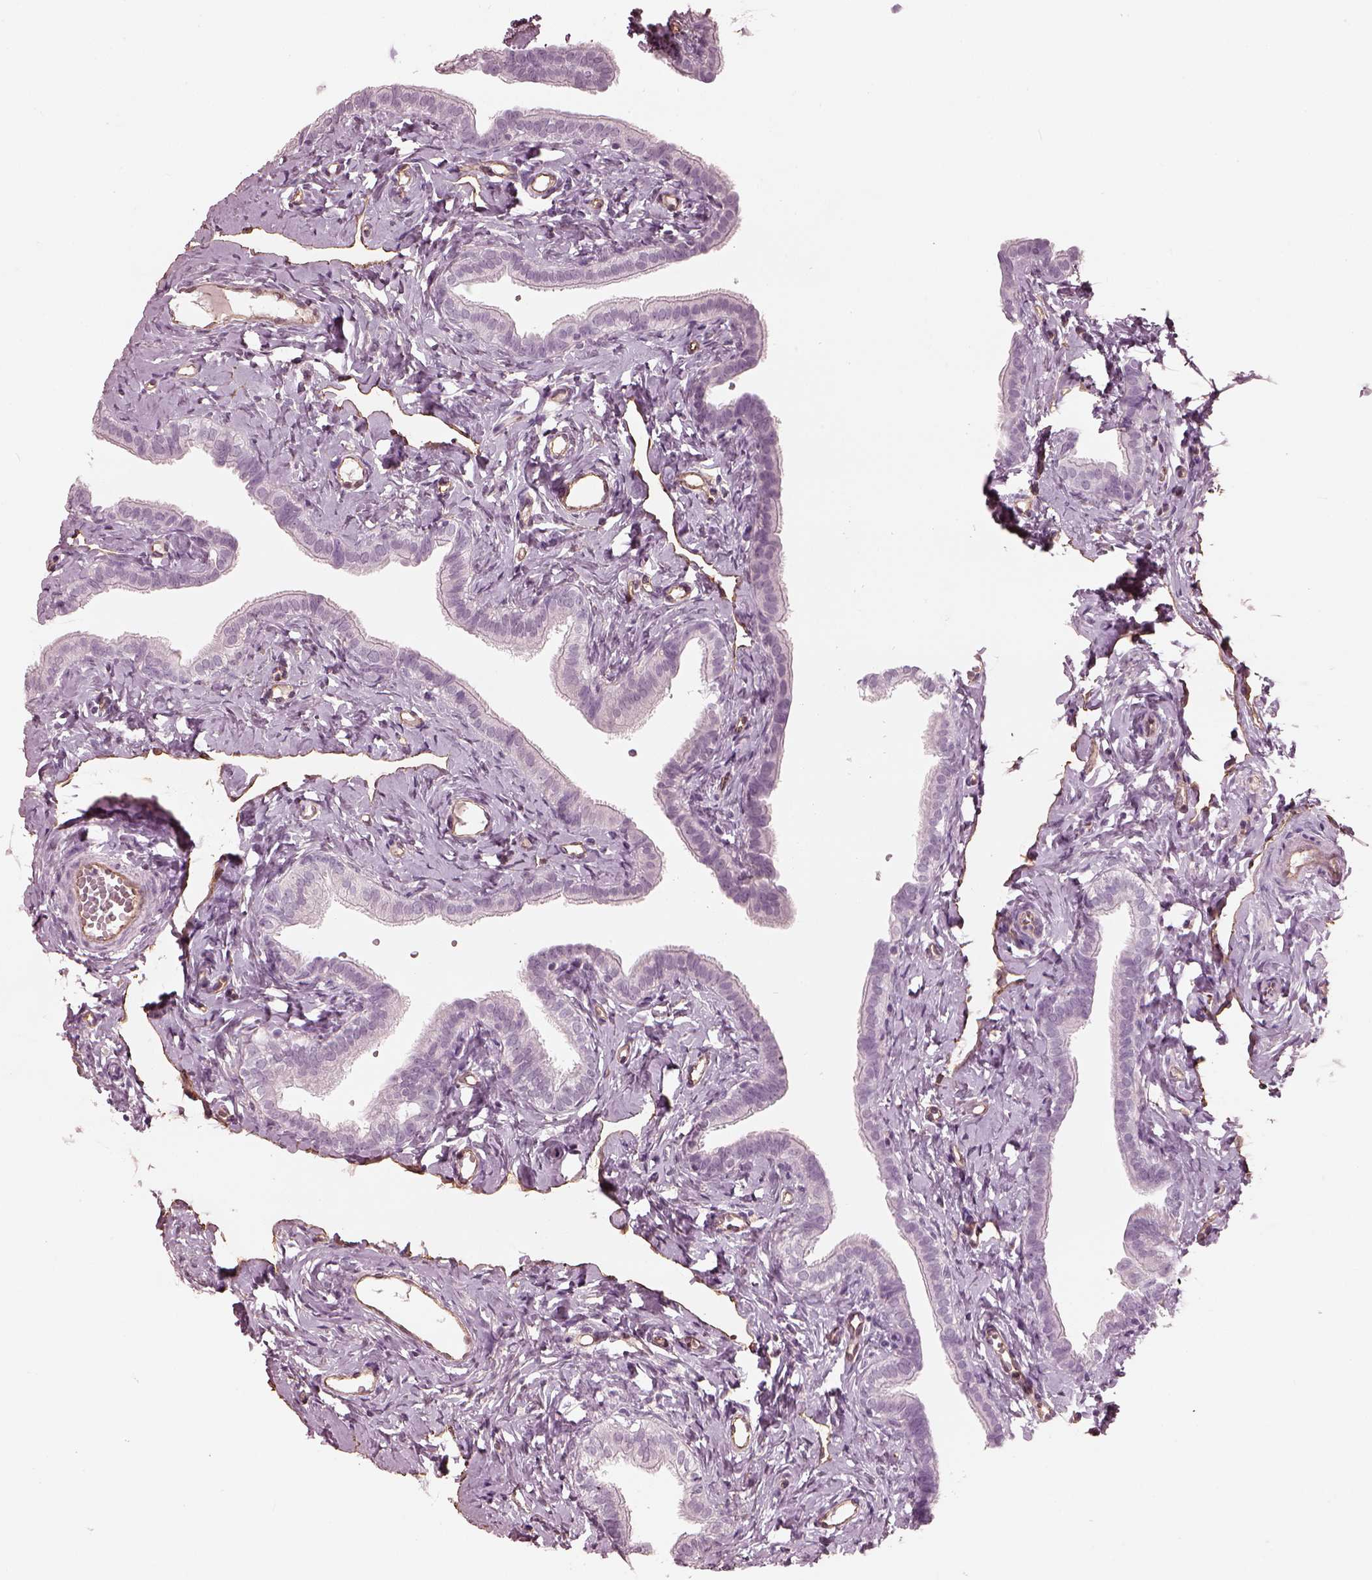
{"staining": {"intensity": "negative", "quantity": "none", "location": "none"}, "tissue": "fallopian tube", "cell_type": "Glandular cells", "image_type": "normal", "snomed": [{"axis": "morphology", "description": "Normal tissue, NOS"}, {"axis": "topography", "description": "Fallopian tube"}], "caption": "Glandular cells show no significant protein staining in benign fallopian tube.", "gene": "EIF4E1B", "patient": {"sex": "female", "age": 41}}